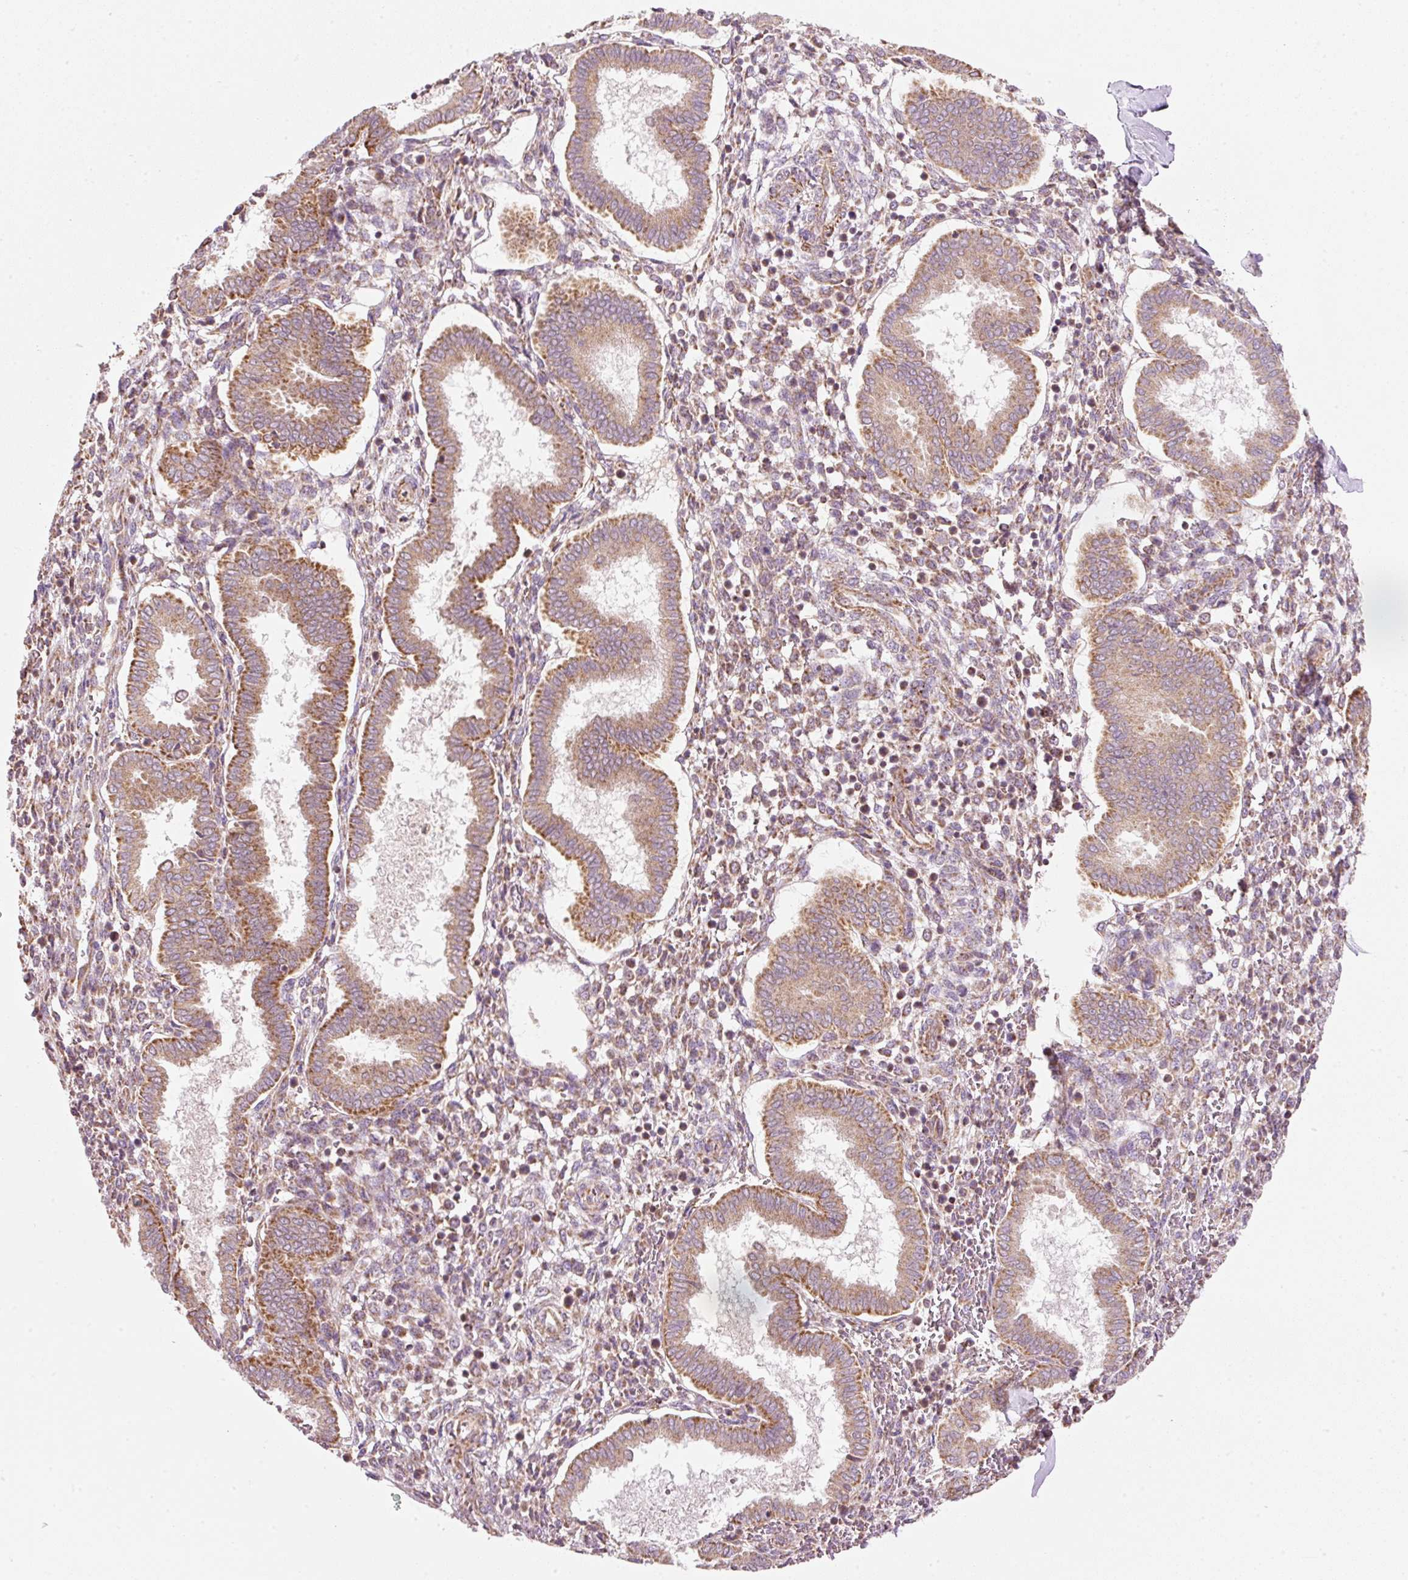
{"staining": {"intensity": "negative", "quantity": "none", "location": "none"}, "tissue": "endometrium", "cell_type": "Cells in endometrial stroma", "image_type": "normal", "snomed": [{"axis": "morphology", "description": "Normal tissue, NOS"}, {"axis": "topography", "description": "Endometrium"}], "caption": "A high-resolution image shows IHC staining of unremarkable endometrium, which demonstrates no significant staining in cells in endometrial stroma. (Immunohistochemistry, brightfield microscopy, high magnification).", "gene": "FAM78B", "patient": {"sex": "female", "age": 24}}